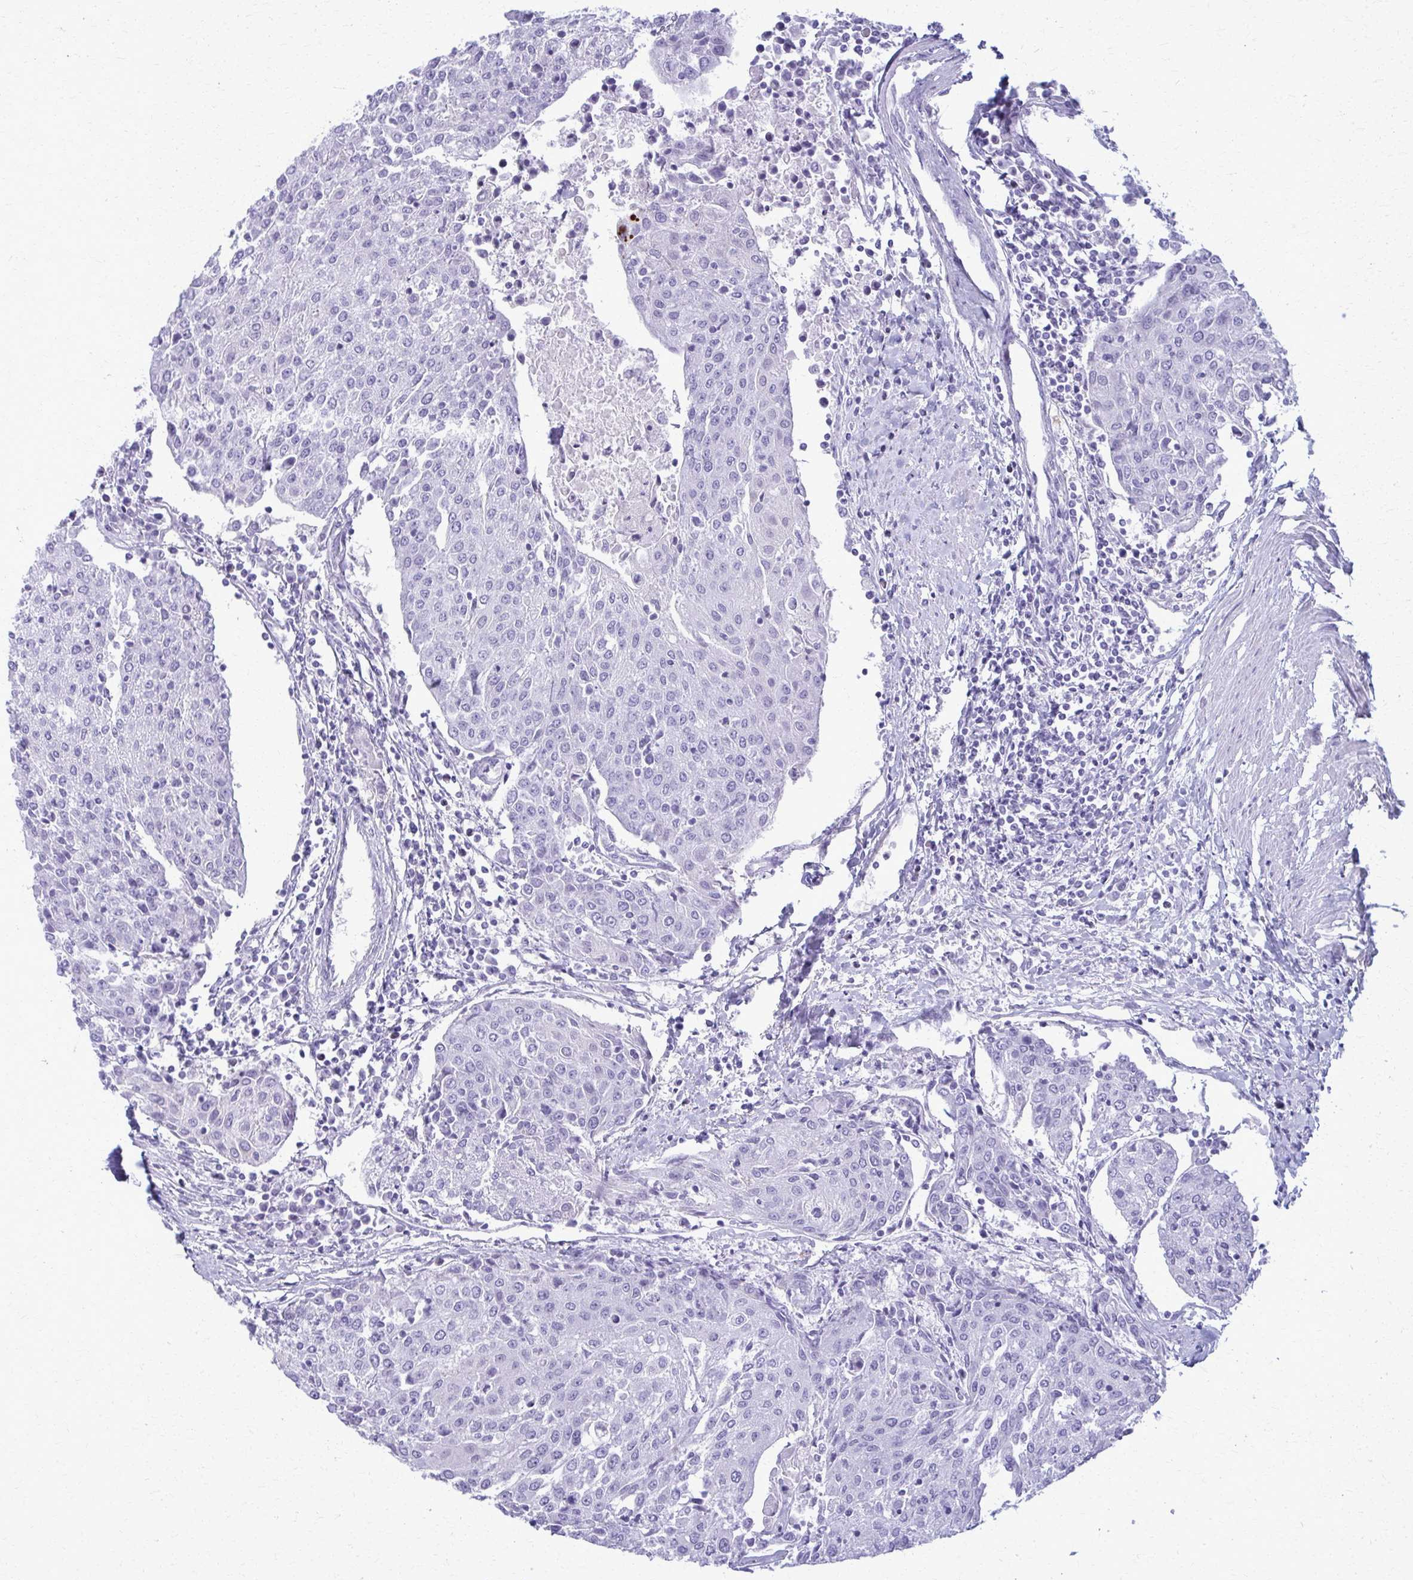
{"staining": {"intensity": "negative", "quantity": "none", "location": "none"}, "tissue": "urothelial cancer", "cell_type": "Tumor cells", "image_type": "cancer", "snomed": [{"axis": "morphology", "description": "Urothelial carcinoma, High grade"}, {"axis": "topography", "description": "Urinary bladder"}], "caption": "A photomicrograph of human urothelial cancer is negative for staining in tumor cells.", "gene": "ACSM2B", "patient": {"sex": "female", "age": 85}}